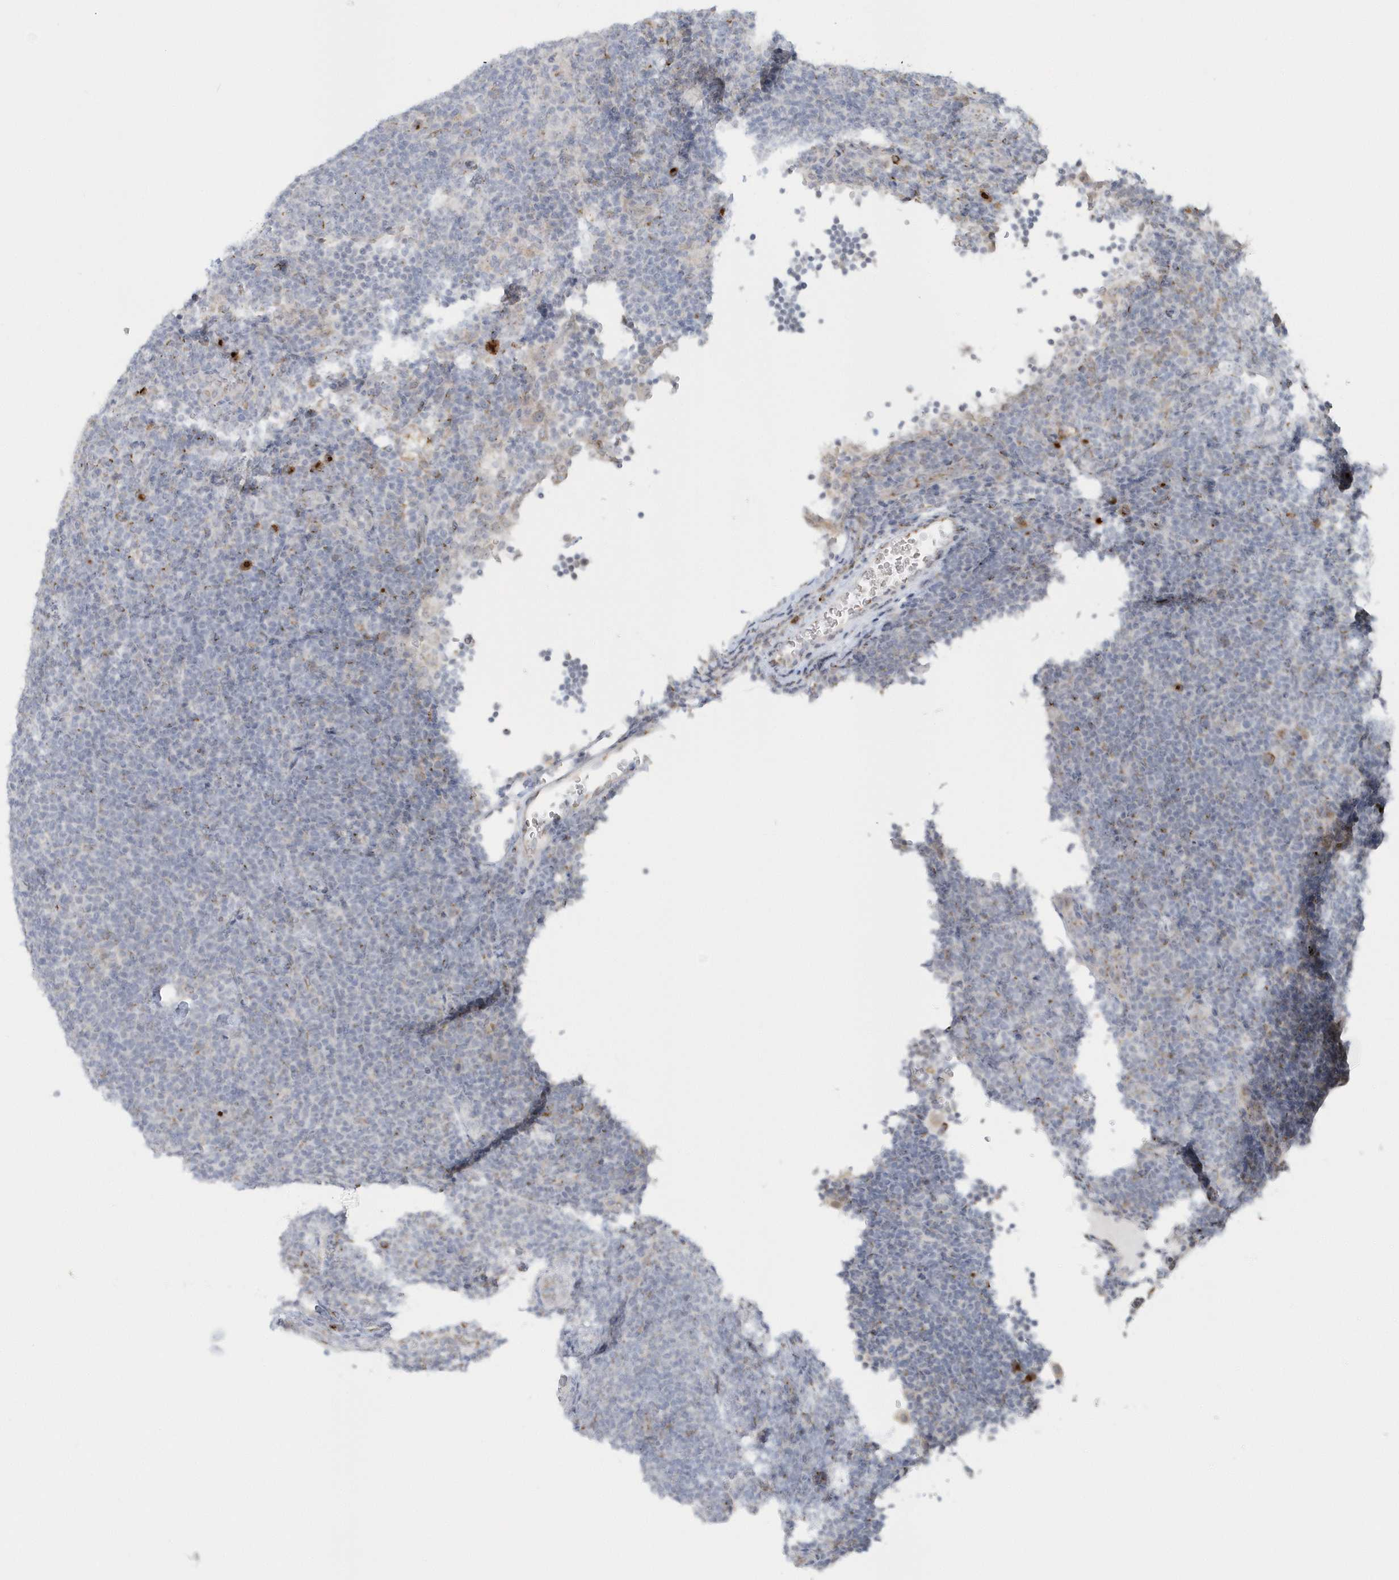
{"staining": {"intensity": "negative", "quantity": "none", "location": "none"}, "tissue": "lymphoma", "cell_type": "Tumor cells", "image_type": "cancer", "snomed": [{"axis": "morphology", "description": "Hodgkin's disease, NOS"}, {"axis": "topography", "description": "Lymph node"}], "caption": "Image shows no significant protein expression in tumor cells of Hodgkin's disease.", "gene": "DHFR", "patient": {"sex": "female", "age": 57}}